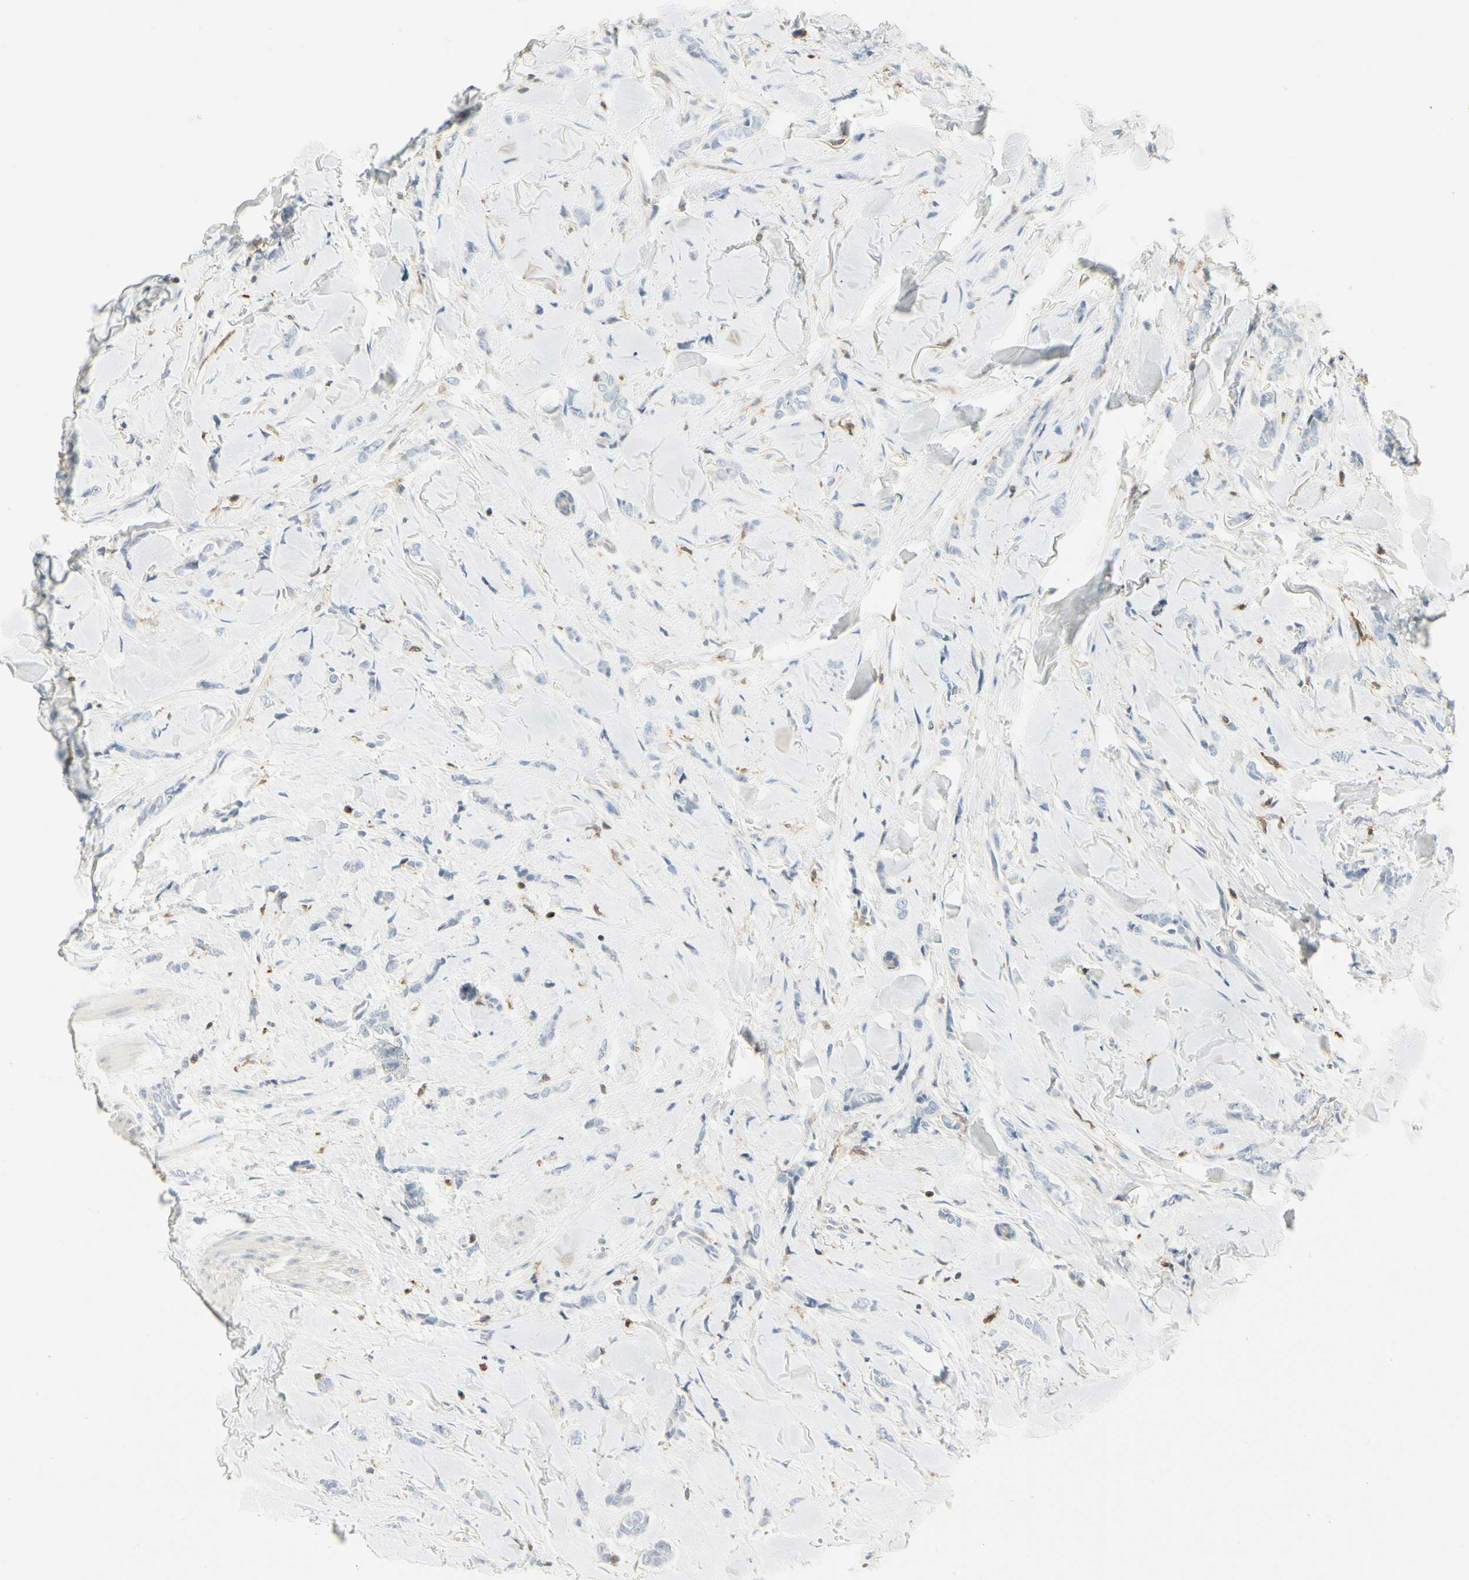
{"staining": {"intensity": "negative", "quantity": "none", "location": "none"}, "tissue": "breast cancer", "cell_type": "Tumor cells", "image_type": "cancer", "snomed": [{"axis": "morphology", "description": "Lobular carcinoma"}, {"axis": "topography", "description": "Skin"}, {"axis": "topography", "description": "Breast"}], "caption": "Image shows no protein expression in tumor cells of lobular carcinoma (breast) tissue.", "gene": "ITGB2", "patient": {"sex": "female", "age": 46}}